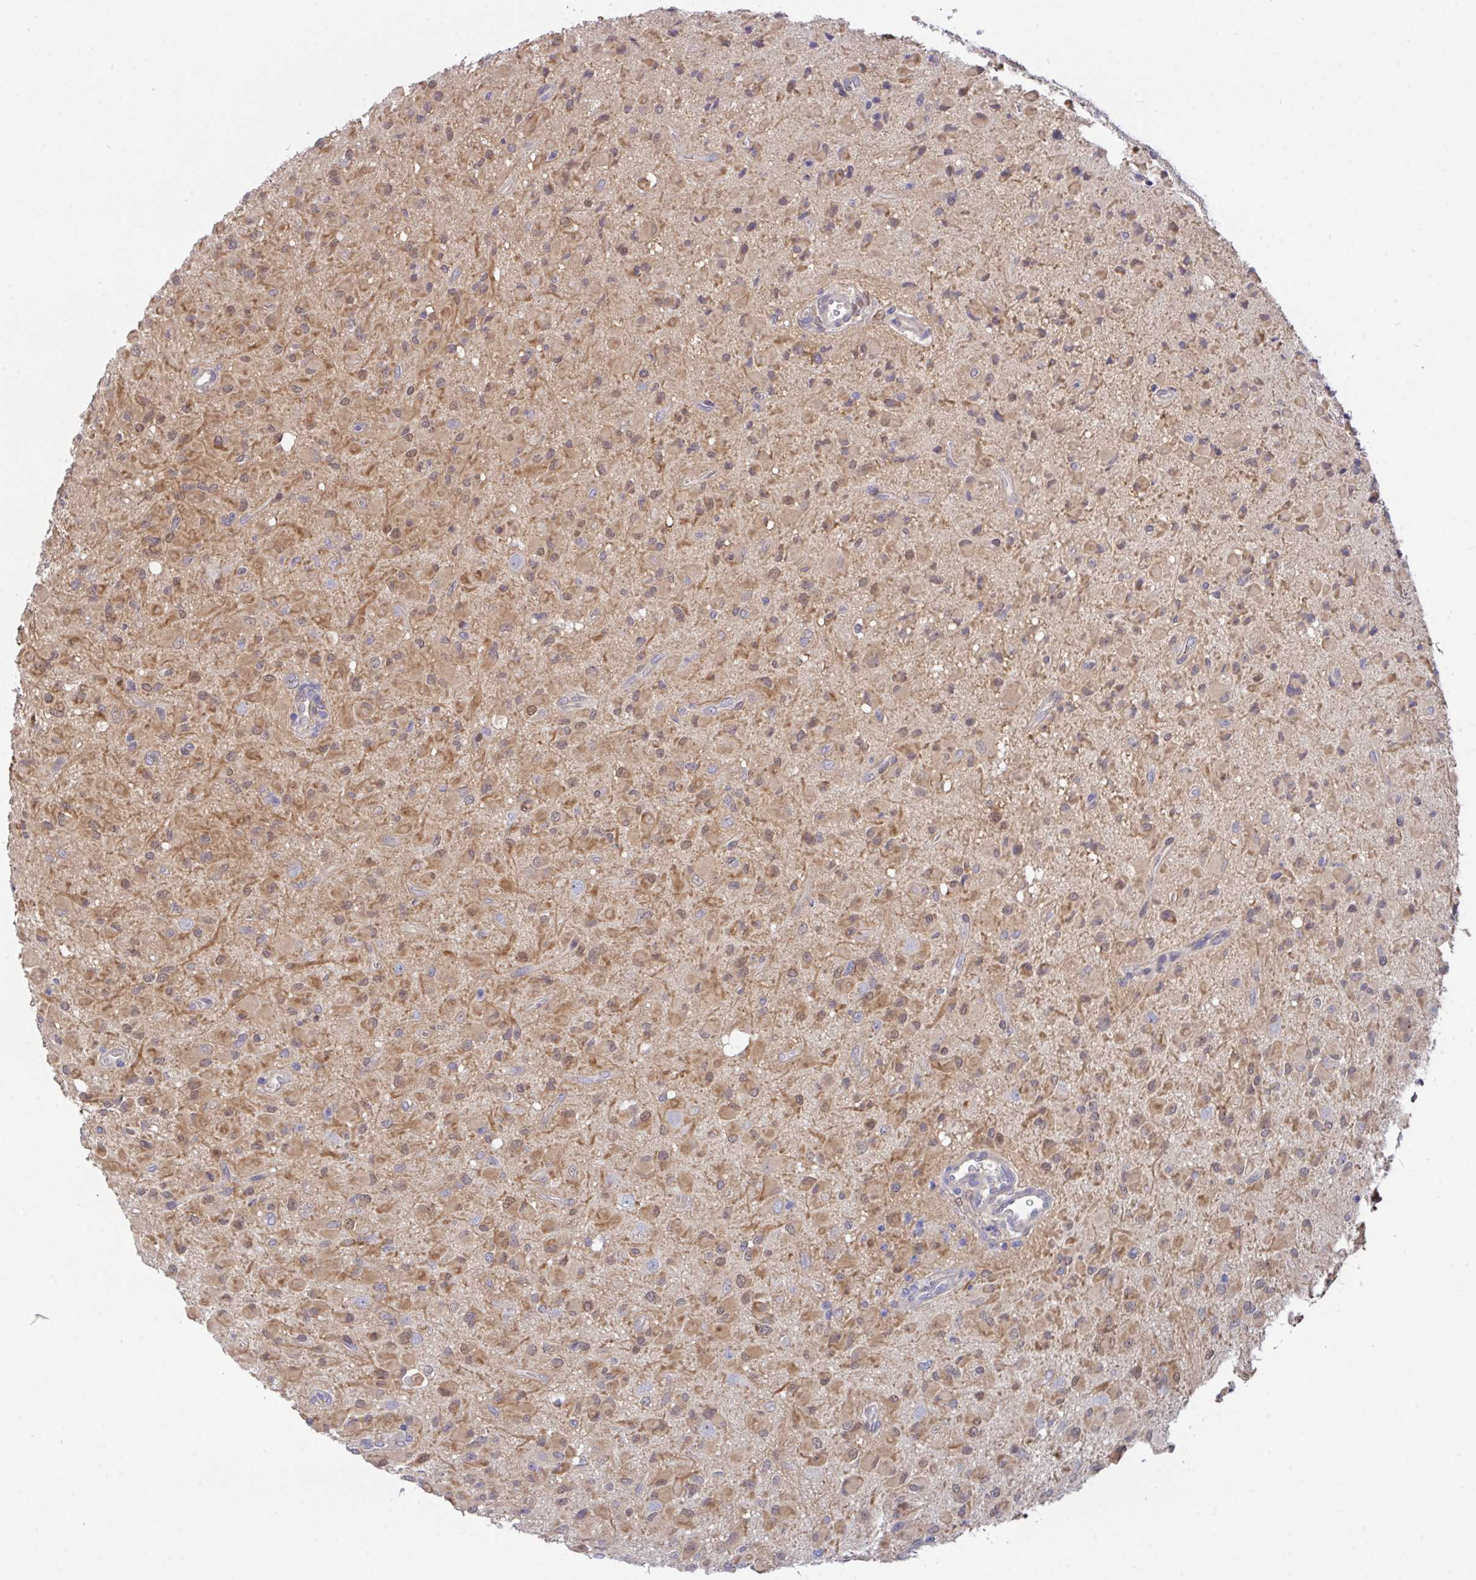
{"staining": {"intensity": "moderate", "quantity": "25%-75%", "location": "cytoplasmic/membranous,nuclear"}, "tissue": "glioma", "cell_type": "Tumor cells", "image_type": "cancer", "snomed": [{"axis": "morphology", "description": "Glioma, malignant, Low grade"}, {"axis": "topography", "description": "Brain"}], "caption": "Glioma stained with a brown dye exhibits moderate cytoplasmic/membranous and nuclear positive staining in about 25%-75% of tumor cells.", "gene": "L3HYPDH", "patient": {"sex": "female", "age": 33}}